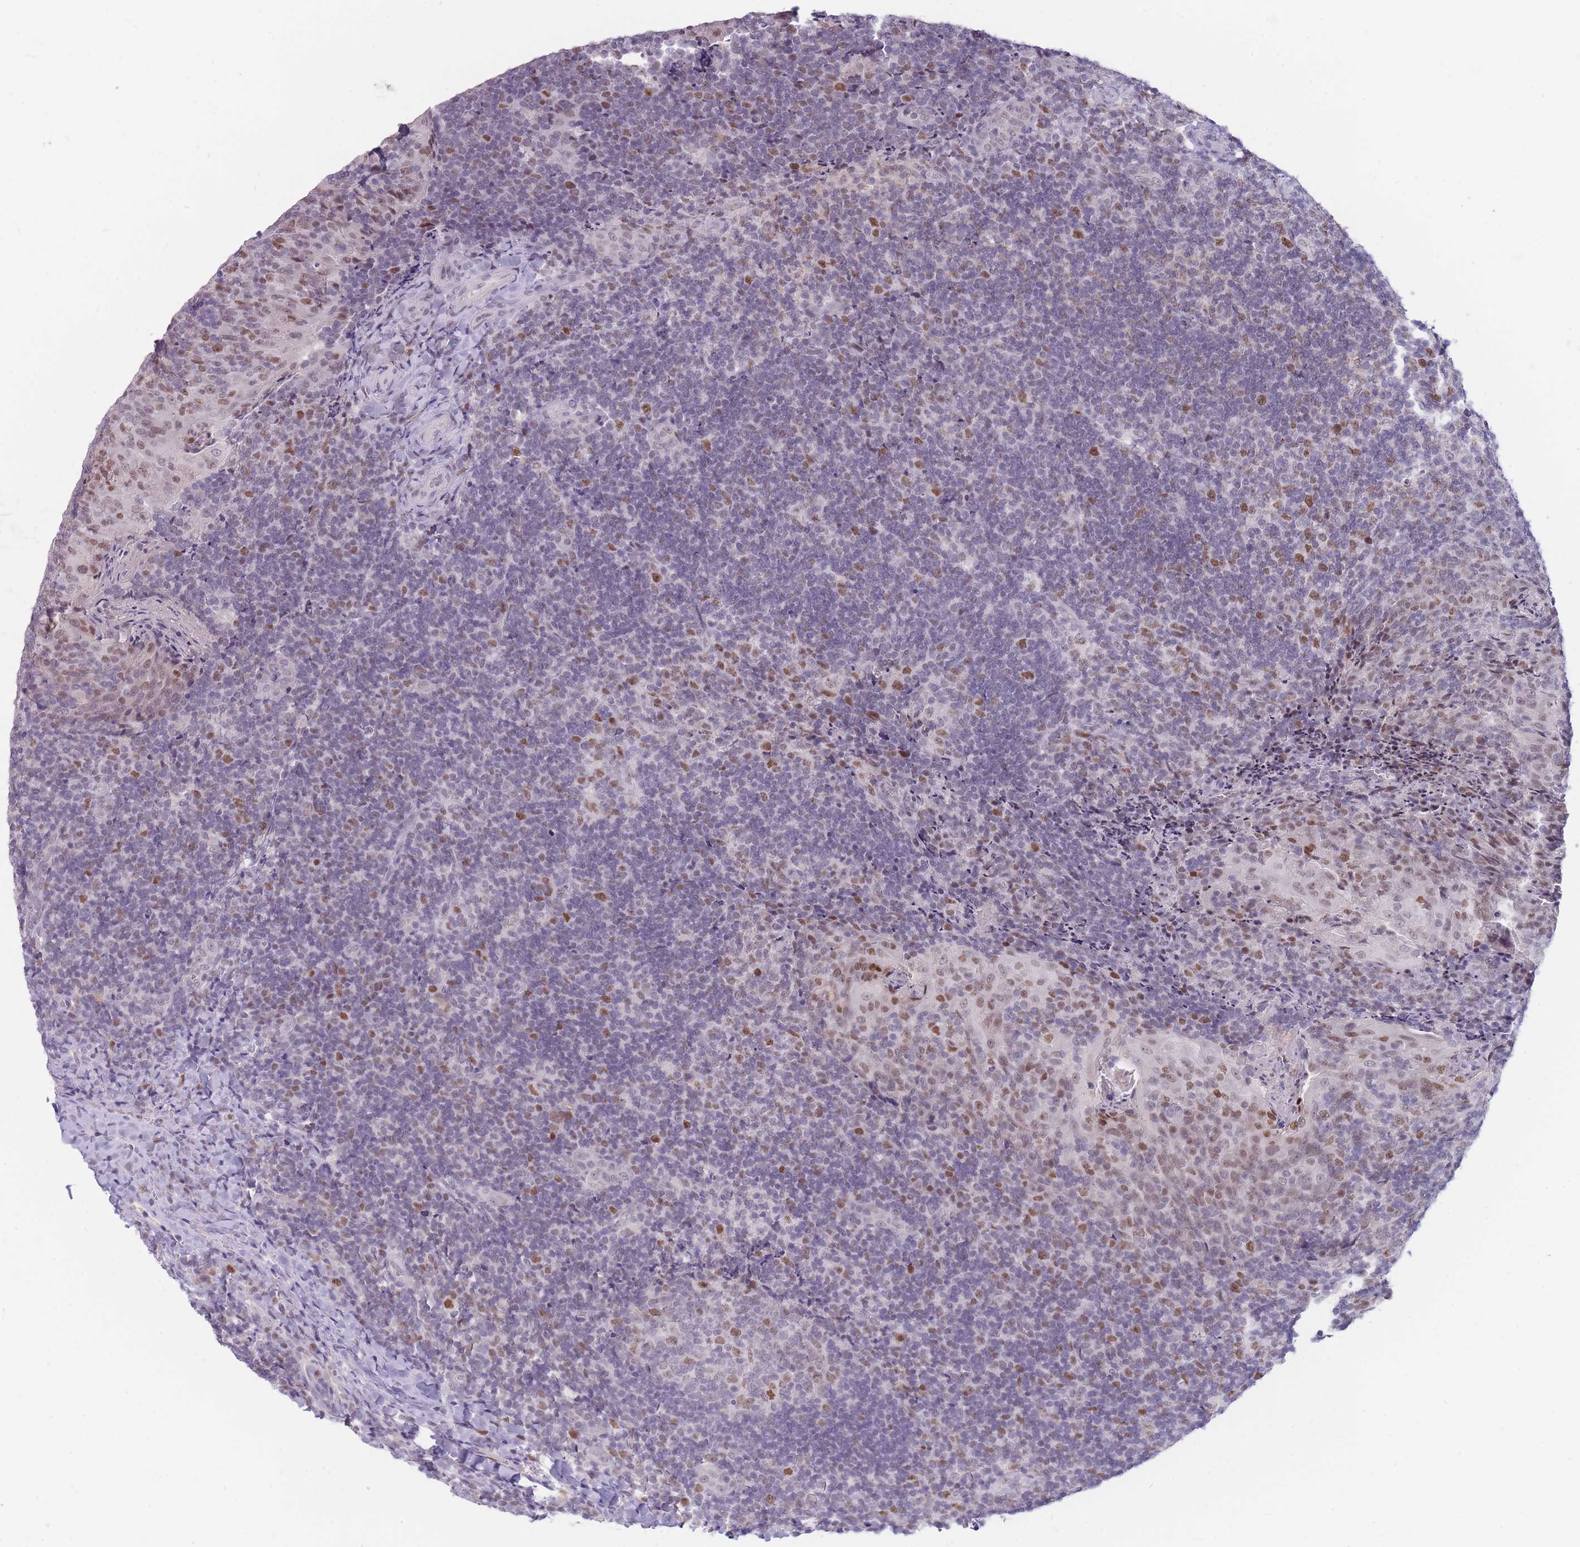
{"staining": {"intensity": "moderate", "quantity": "<25%", "location": "nuclear"}, "tissue": "tonsil", "cell_type": "Germinal center cells", "image_type": "normal", "snomed": [{"axis": "morphology", "description": "Normal tissue, NOS"}, {"axis": "topography", "description": "Tonsil"}], "caption": "Moderate nuclear staining is identified in approximately <25% of germinal center cells in normal tonsil. The staining is performed using DAB (3,3'-diaminobenzidine) brown chromogen to label protein expression. The nuclei are counter-stained blue using hematoxylin.", "gene": "ARID3B", "patient": {"sex": "male", "age": 17}}